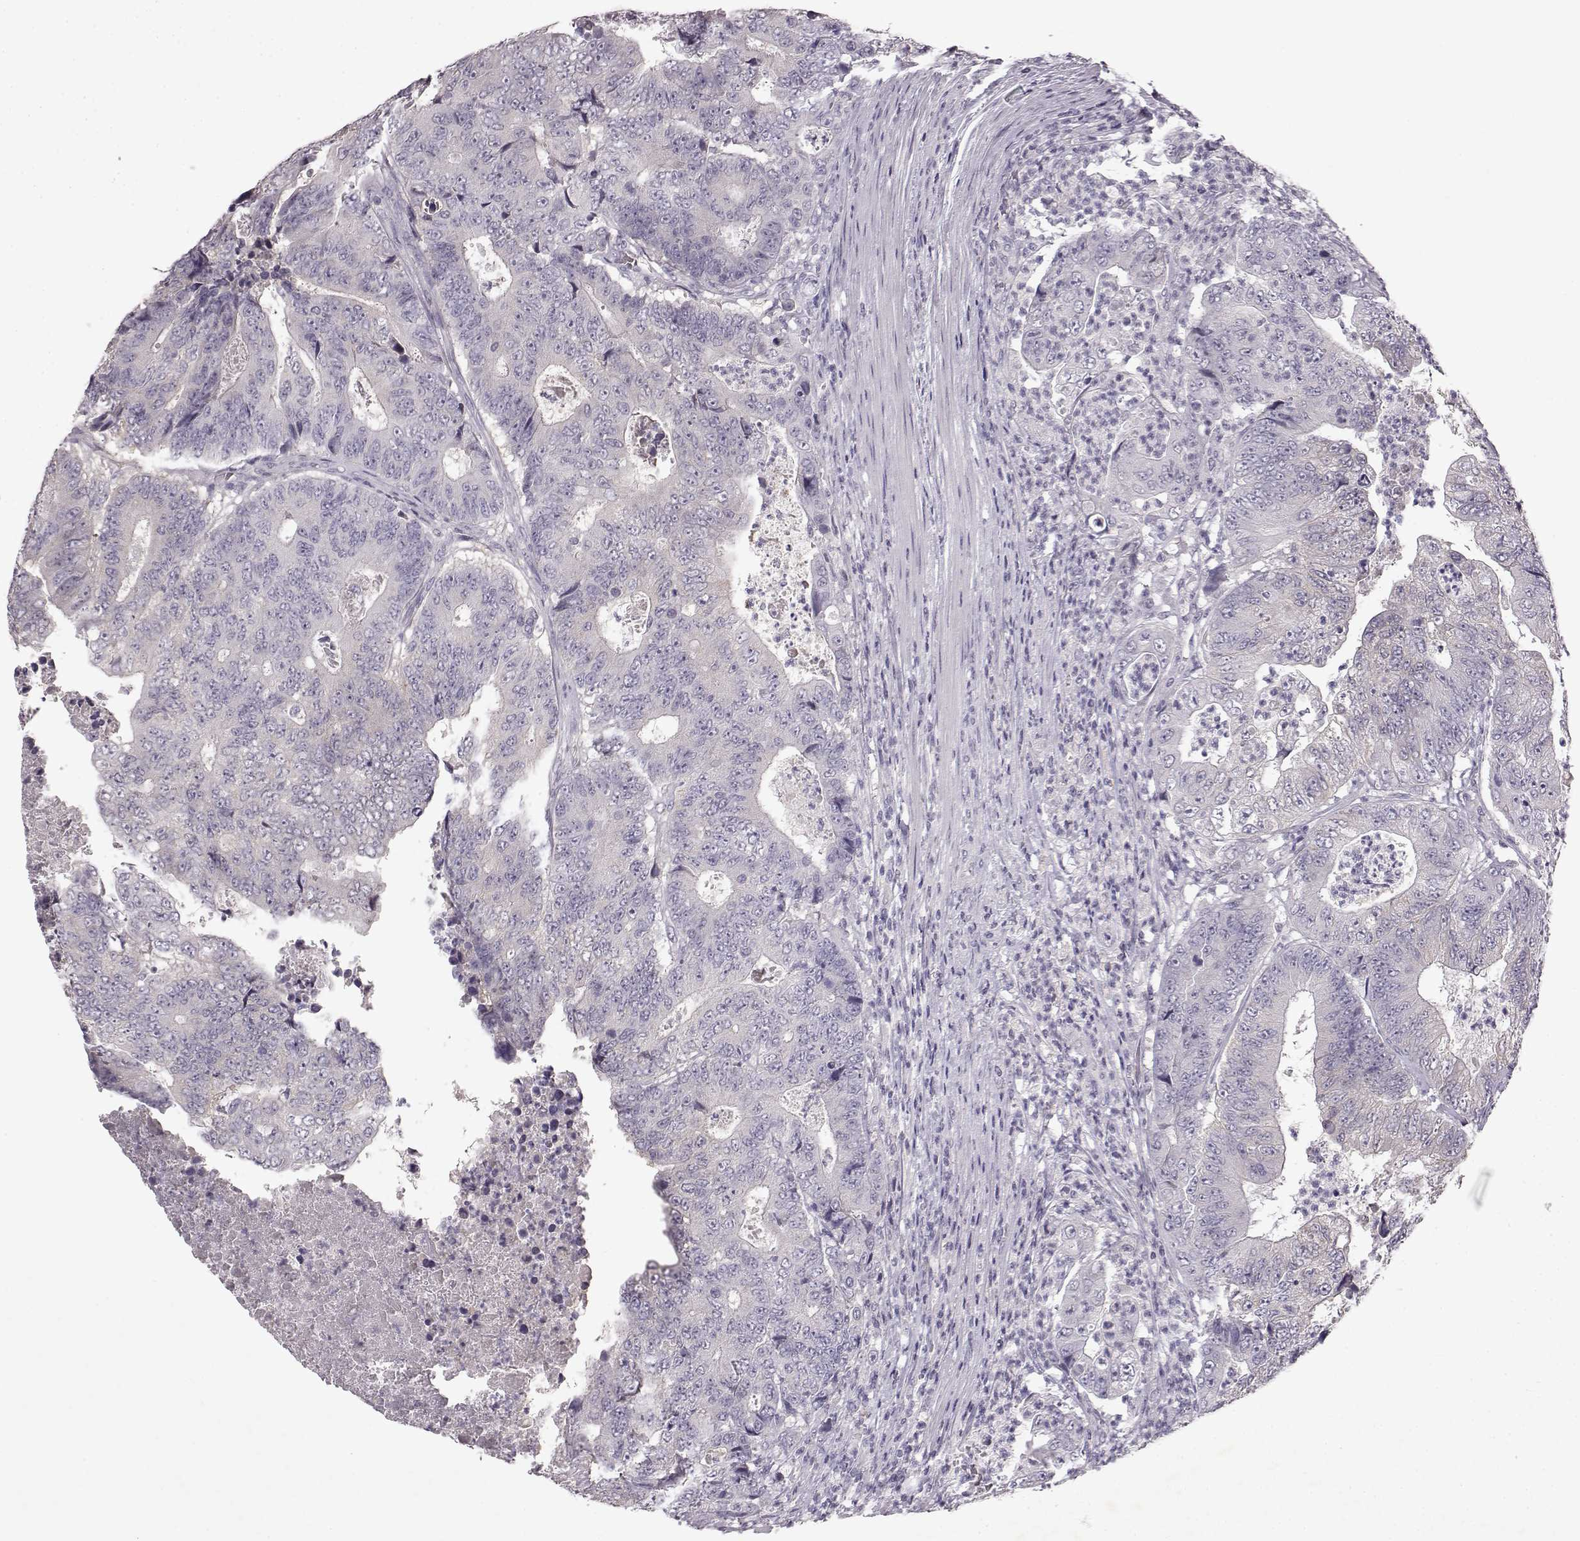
{"staining": {"intensity": "negative", "quantity": "none", "location": "none"}, "tissue": "colorectal cancer", "cell_type": "Tumor cells", "image_type": "cancer", "snomed": [{"axis": "morphology", "description": "Adenocarcinoma, NOS"}, {"axis": "topography", "description": "Colon"}], "caption": "High magnification brightfield microscopy of adenocarcinoma (colorectal) stained with DAB (brown) and counterstained with hematoxylin (blue): tumor cells show no significant expression. Nuclei are stained in blue.", "gene": "SPAG17", "patient": {"sex": "female", "age": 48}}